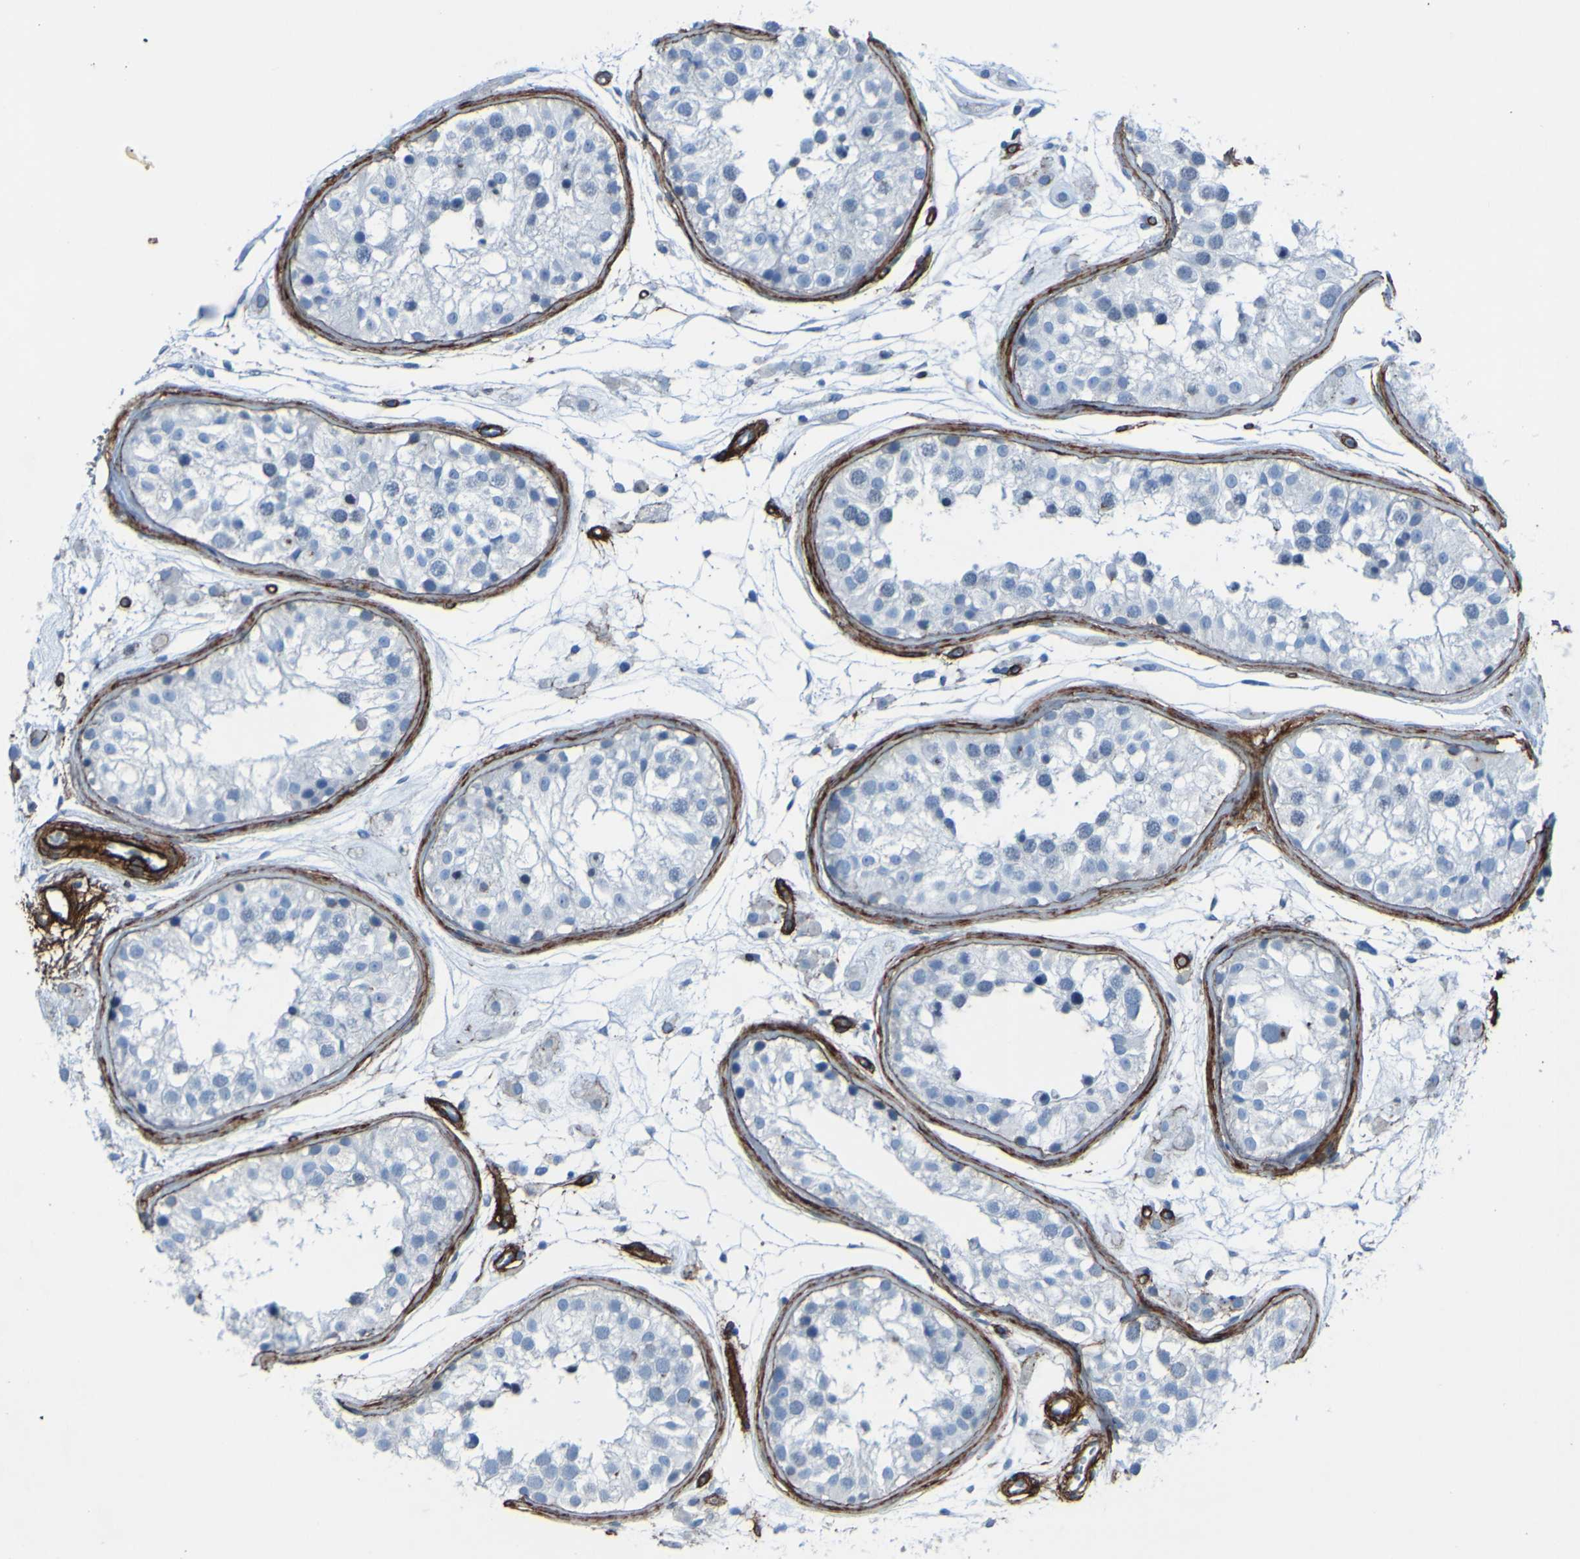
{"staining": {"intensity": "negative", "quantity": "none", "location": "none"}, "tissue": "testis", "cell_type": "Cells in seminiferous ducts", "image_type": "normal", "snomed": [{"axis": "morphology", "description": "Normal tissue, NOS"}, {"axis": "morphology", "description": "Adenocarcinoma, metastatic, NOS"}, {"axis": "topography", "description": "Testis"}], "caption": "Image shows no significant protein positivity in cells in seminiferous ducts of normal testis. The staining is performed using DAB (3,3'-diaminobenzidine) brown chromogen with nuclei counter-stained in using hematoxylin.", "gene": "COL4A2", "patient": {"sex": "male", "age": 26}}